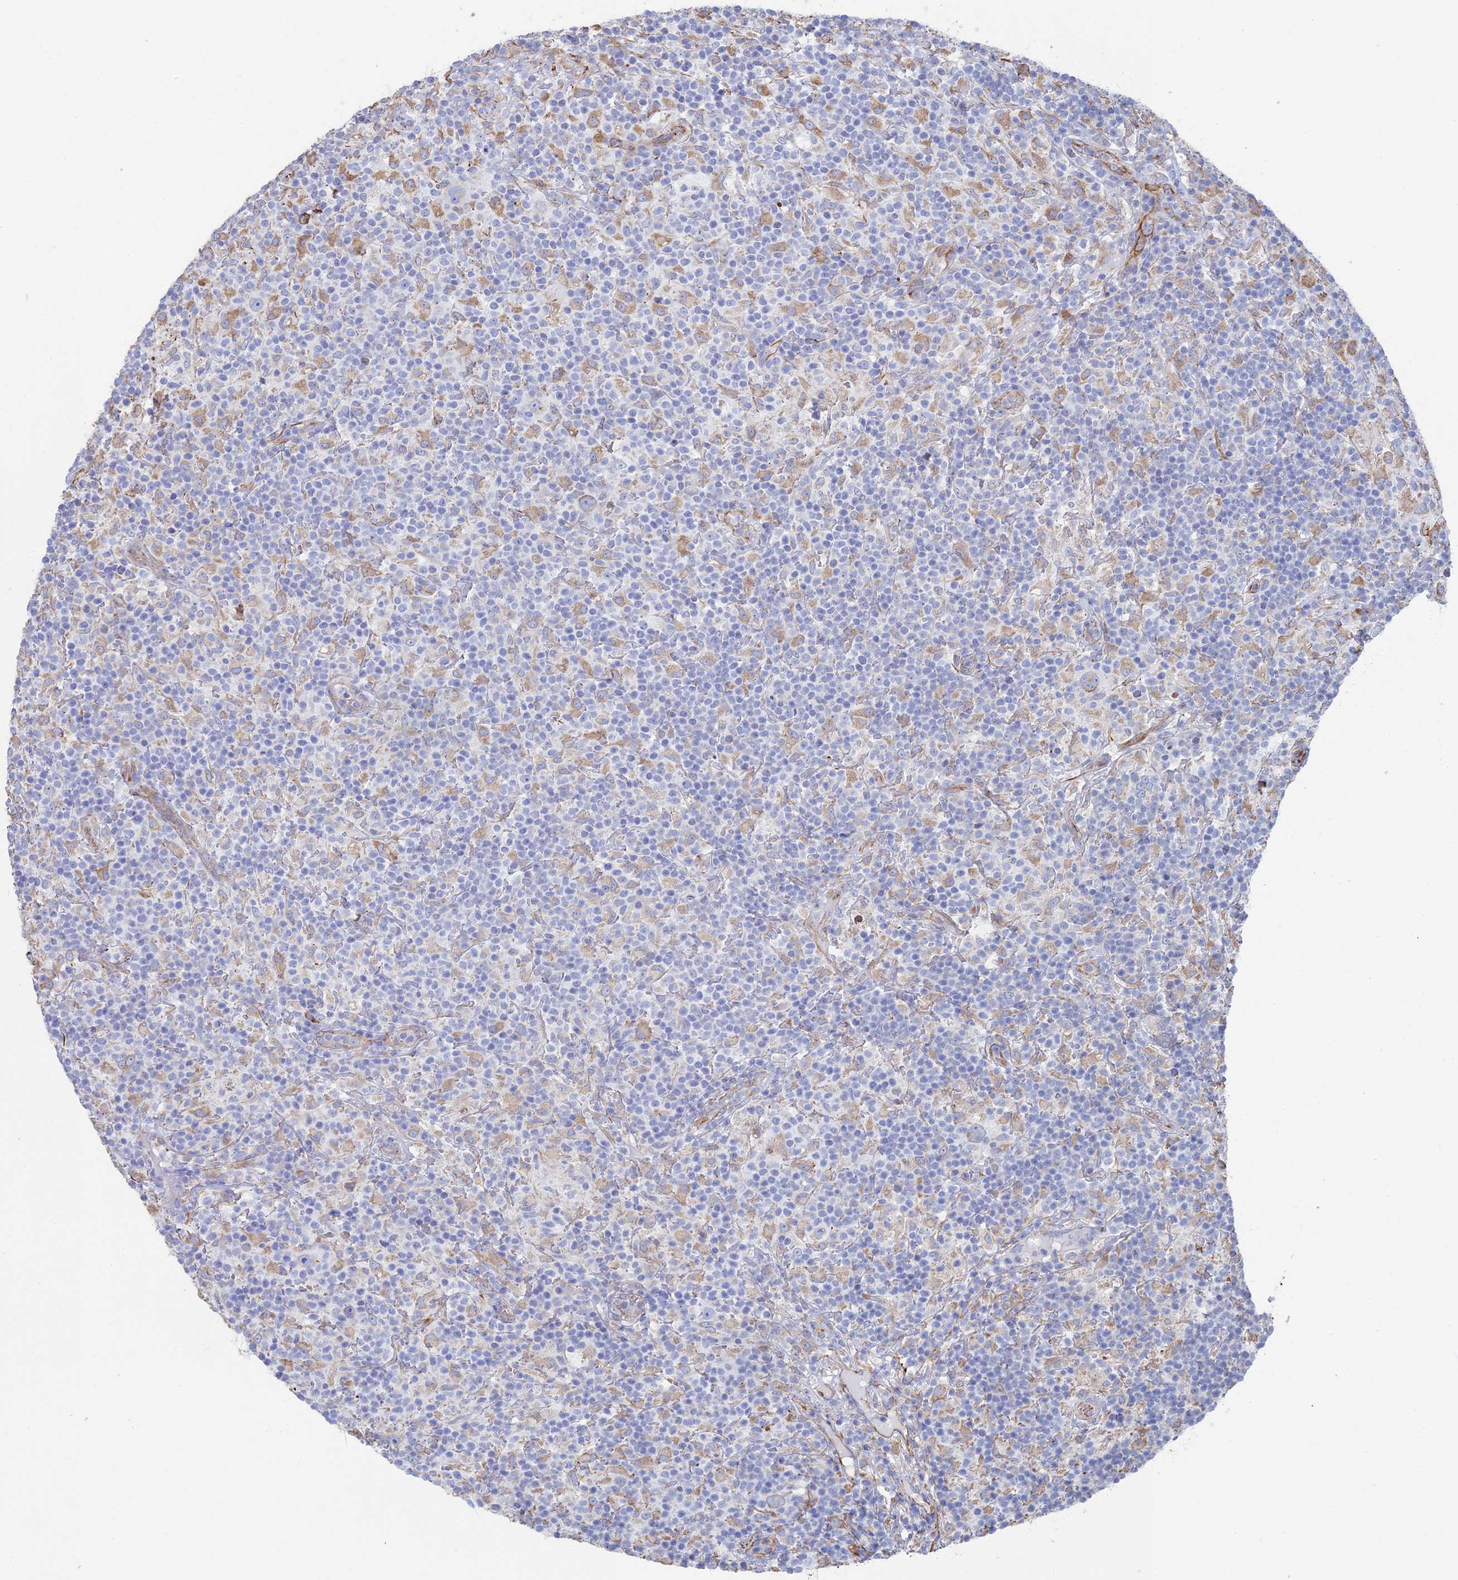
{"staining": {"intensity": "weak", "quantity": "25%-75%", "location": "cytoplasmic/membranous"}, "tissue": "lymphoma", "cell_type": "Tumor cells", "image_type": "cancer", "snomed": [{"axis": "morphology", "description": "Hodgkin's disease, NOS"}, {"axis": "topography", "description": "Lymph node"}], "caption": "Immunohistochemistry of human Hodgkin's disease exhibits low levels of weak cytoplasmic/membranous expression in about 25%-75% of tumor cells.", "gene": "CLVS2", "patient": {"sex": "male", "age": 70}}